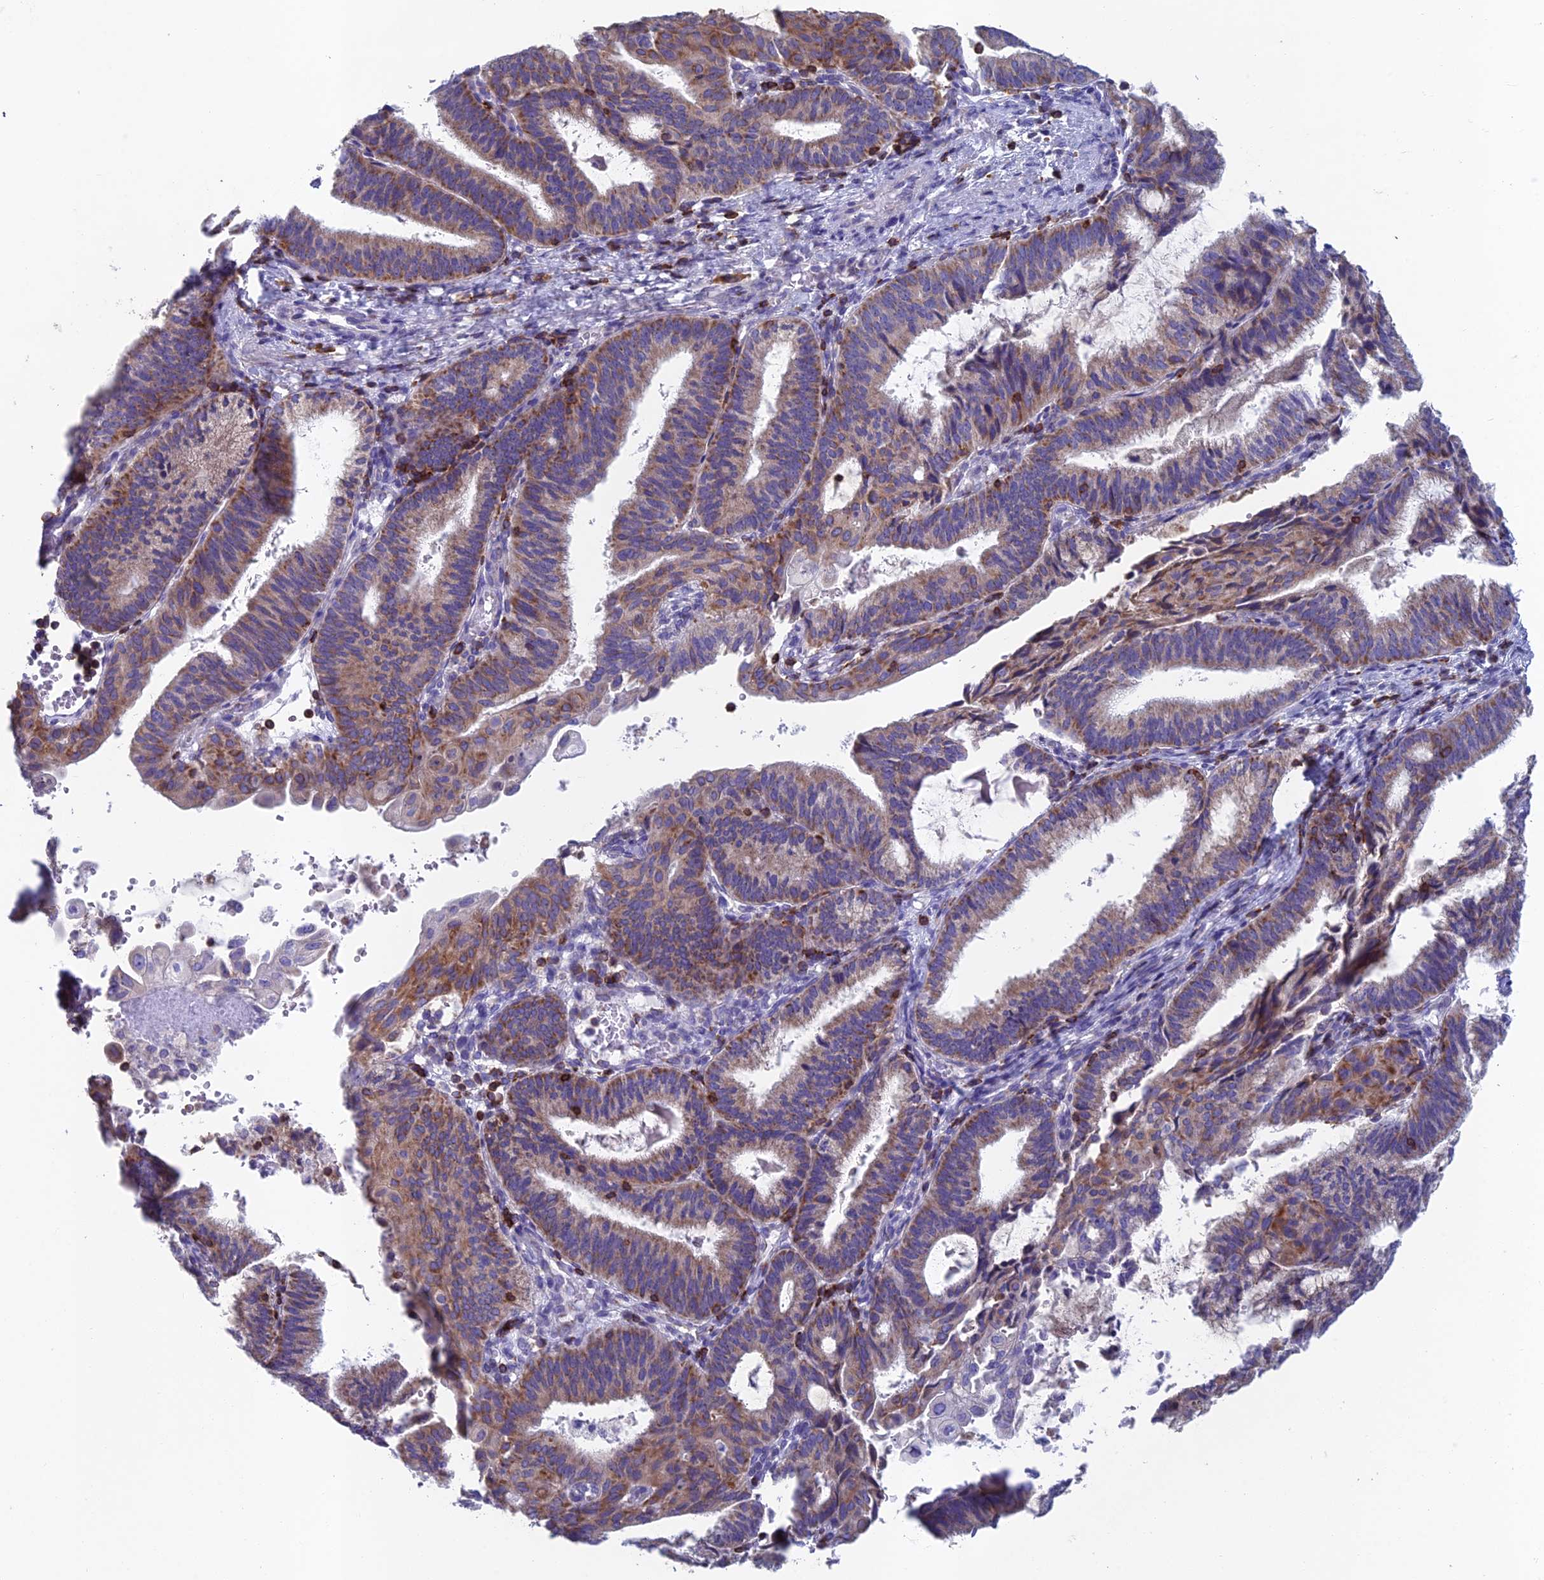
{"staining": {"intensity": "moderate", "quantity": "25%-75%", "location": "cytoplasmic/membranous"}, "tissue": "endometrial cancer", "cell_type": "Tumor cells", "image_type": "cancer", "snomed": [{"axis": "morphology", "description": "Adenocarcinoma, NOS"}, {"axis": "topography", "description": "Endometrium"}], "caption": "IHC of endometrial cancer demonstrates medium levels of moderate cytoplasmic/membranous staining in about 25%-75% of tumor cells.", "gene": "ABI3BP", "patient": {"sex": "female", "age": 49}}